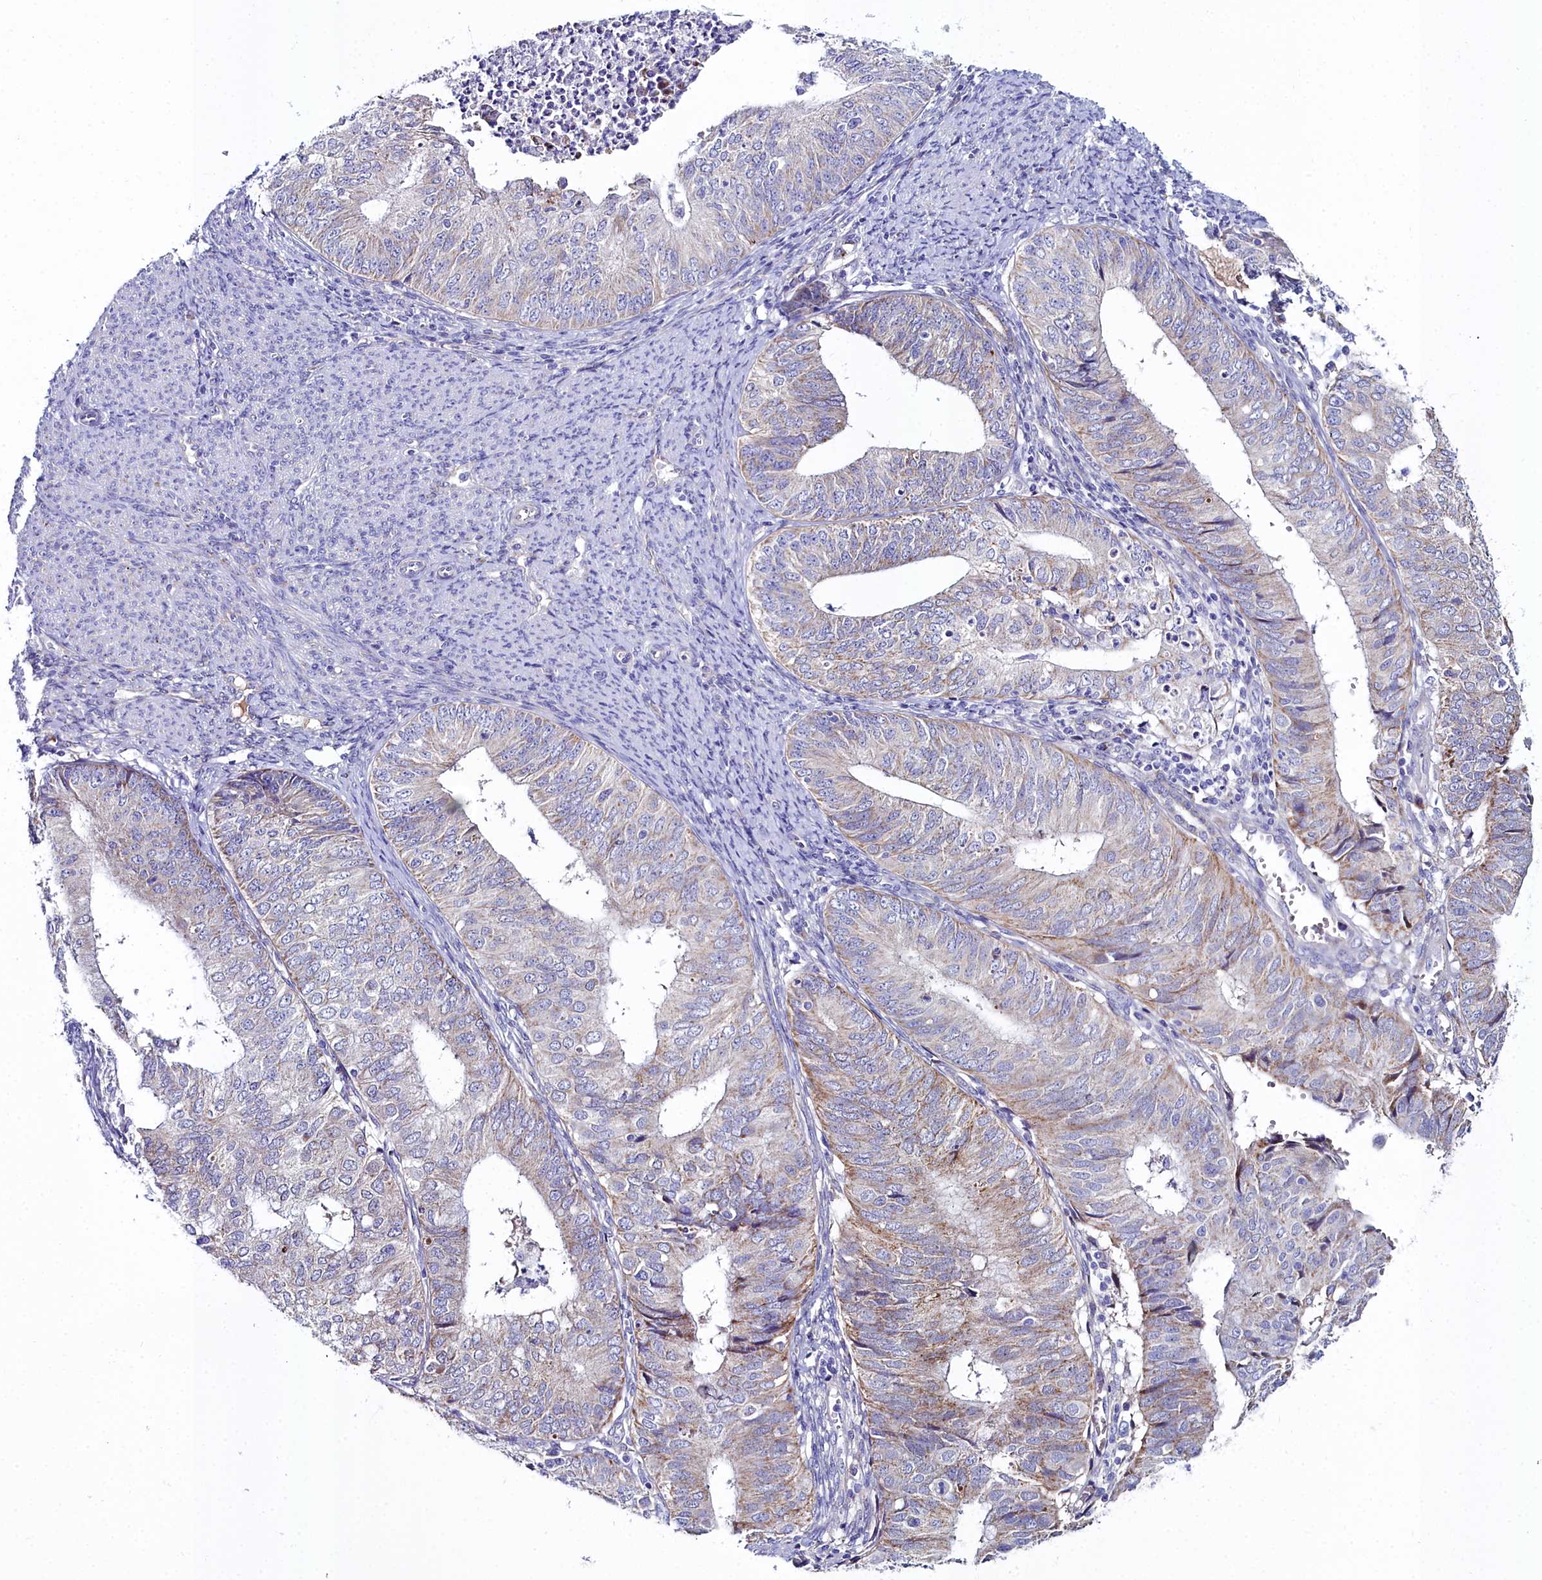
{"staining": {"intensity": "moderate", "quantity": "<25%", "location": "cytoplasmic/membranous"}, "tissue": "endometrial cancer", "cell_type": "Tumor cells", "image_type": "cancer", "snomed": [{"axis": "morphology", "description": "Adenocarcinoma, NOS"}, {"axis": "topography", "description": "Endometrium"}], "caption": "DAB (3,3'-diaminobenzidine) immunohistochemical staining of human endometrial cancer (adenocarcinoma) shows moderate cytoplasmic/membranous protein staining in about <25% of tumor cells.", "gene": "SLC49A3", "patient": {"sex": "female", "age": 68}}